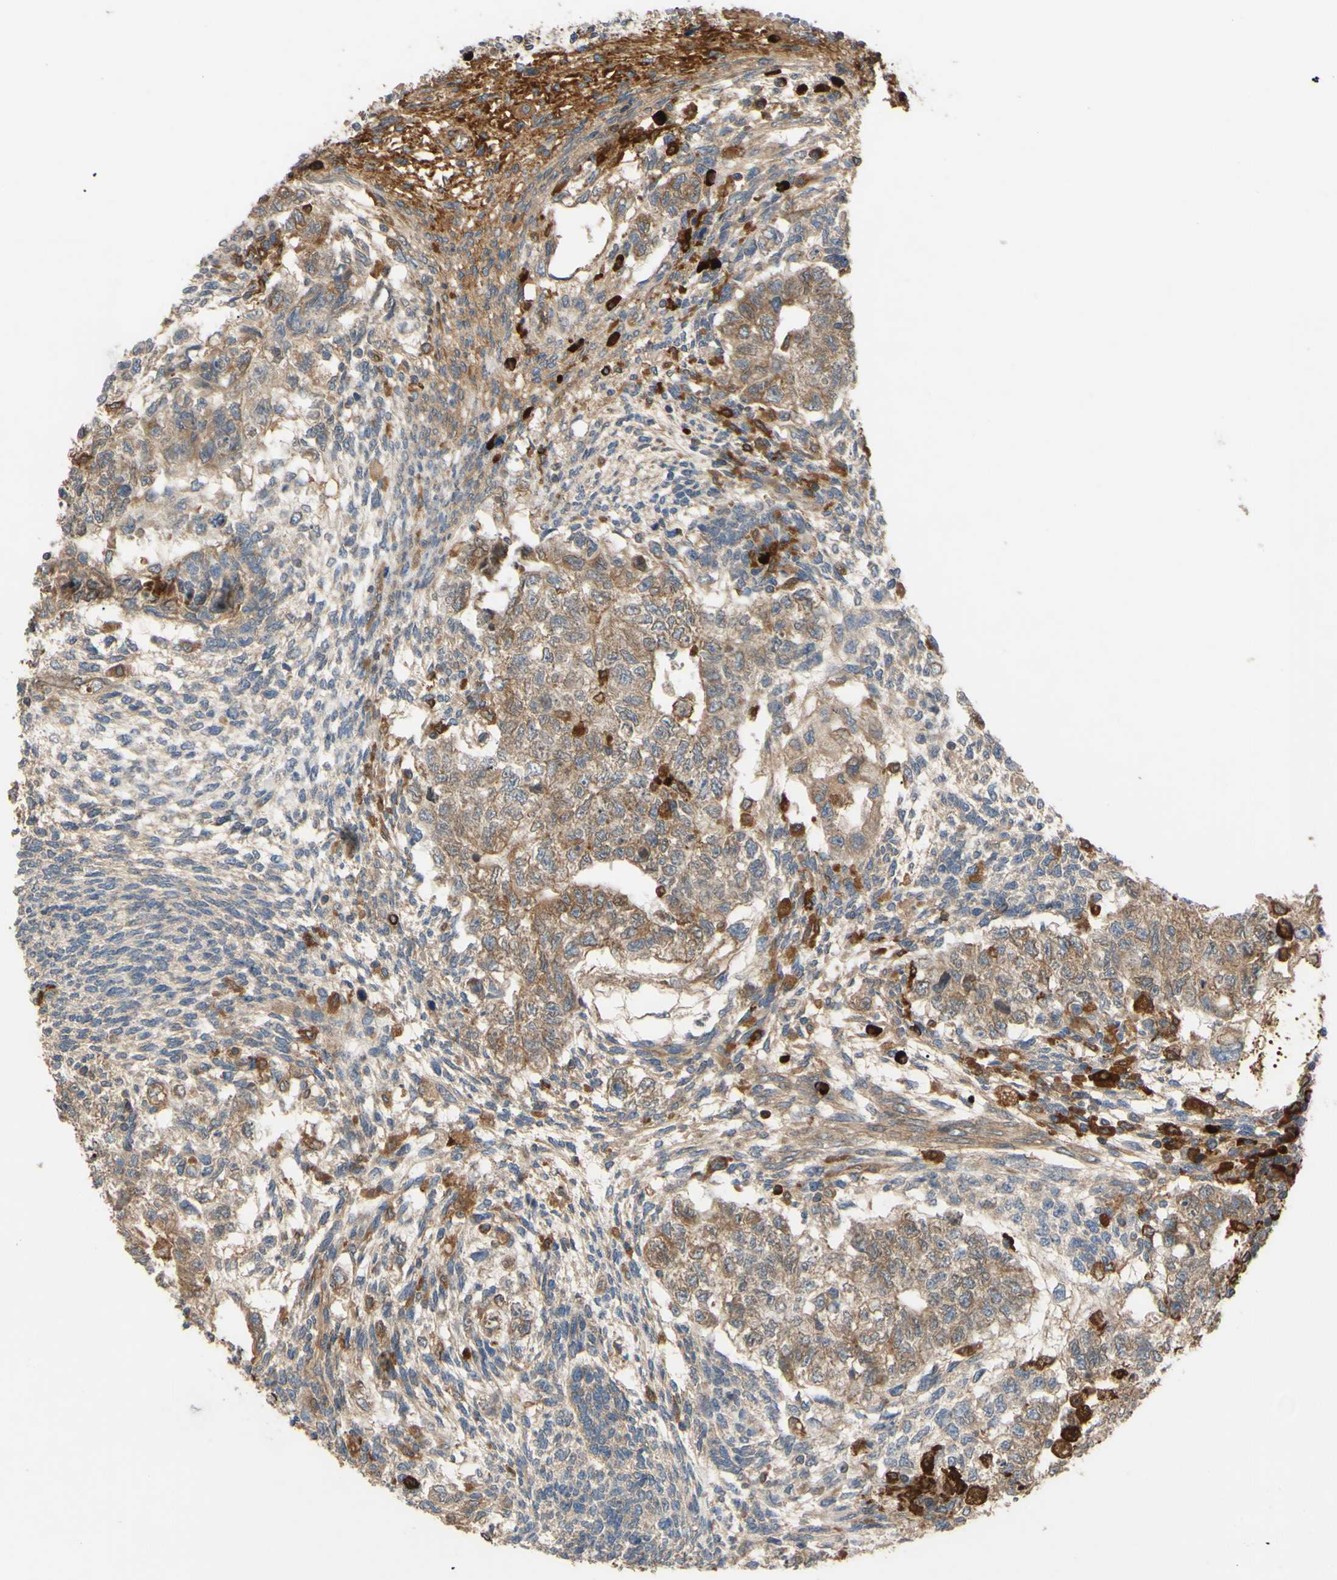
{"staining": {"intensity": "moderate", "quantity": ">75%", "location": "cytoplasmic/membranous"}, "tissue": "testis cancer", "cell_type": "Tumor cells", "image_type": "cancer", "snomed": [{"axis": "morphology", "description": "Normal tissue, NOS"}, {"axis": "morphology", "description": "Carcinoma, Embryonal, NOS"}, {"axis": "topography", "description": "Testis"}], "caption": "Testis cancer stained with a protein marker displays moderate staining in tumor cells.", "gene": "SPTLC1", "patient": {"sex": "male", "age": 36}}